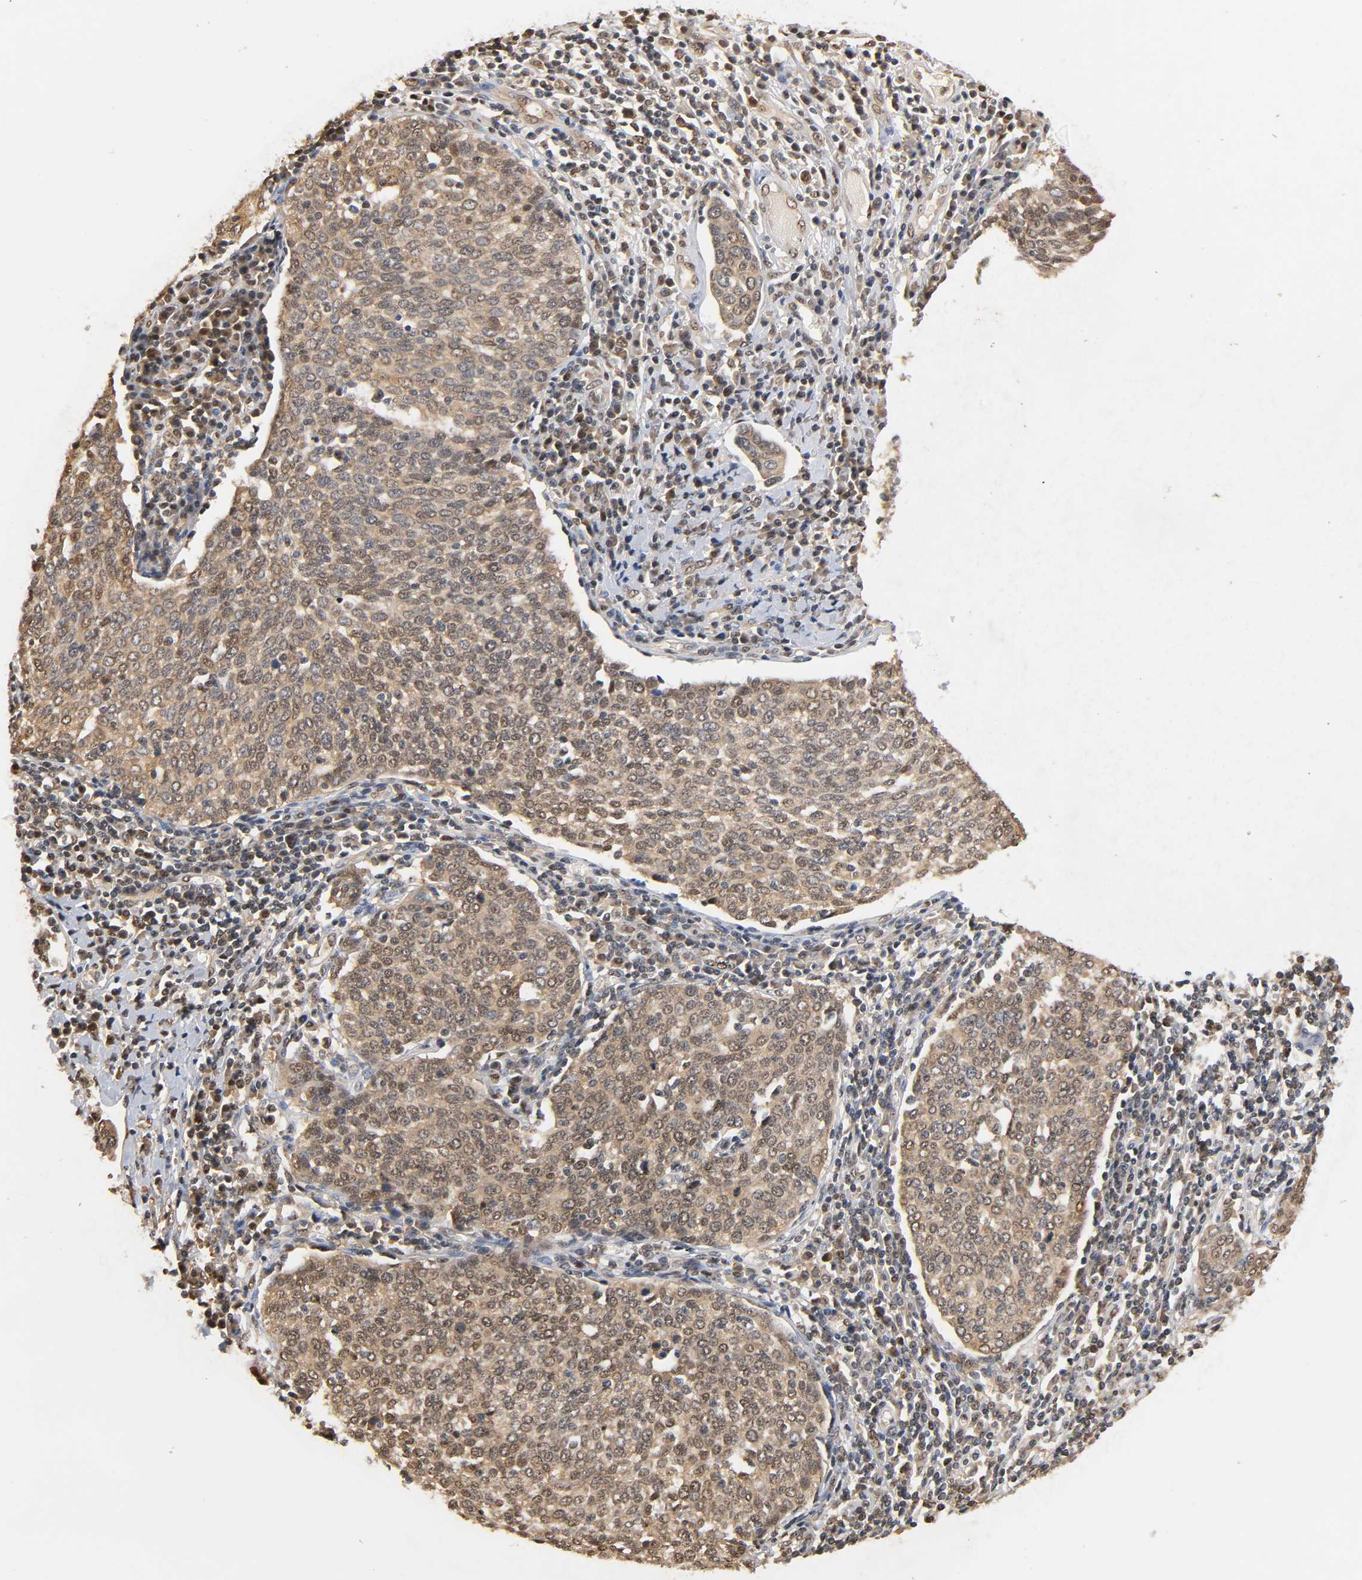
{"staining": {"intensity": "moderate", "quantity": "25%-75%", "location": "cytoplasmic/membranous,nuclear"}, "tissue": "cervical cancer", "cell_type": "Tumor cells", "image_type": "cancer", "snomed": [{"axis": "morphology", "description": "Squamous cell carcinoma, NOS"}, {"axis": "topography", "description": "Cervix"}], "caption": "Immunohistochemistry histopathology image of neoplastic tissue: cervical cancer (squamous cell carcinoma) stained using immunohistochemistry demonstrates medium levels of moderate protein expression localized specifically in the cytoplasmic/membranous and nuclear of tumor cells, appearing as a cytoplasmic/membranous and nuclear brown color.", "gene": "UBC", "patient": {"sex": "female", "age": 40}}